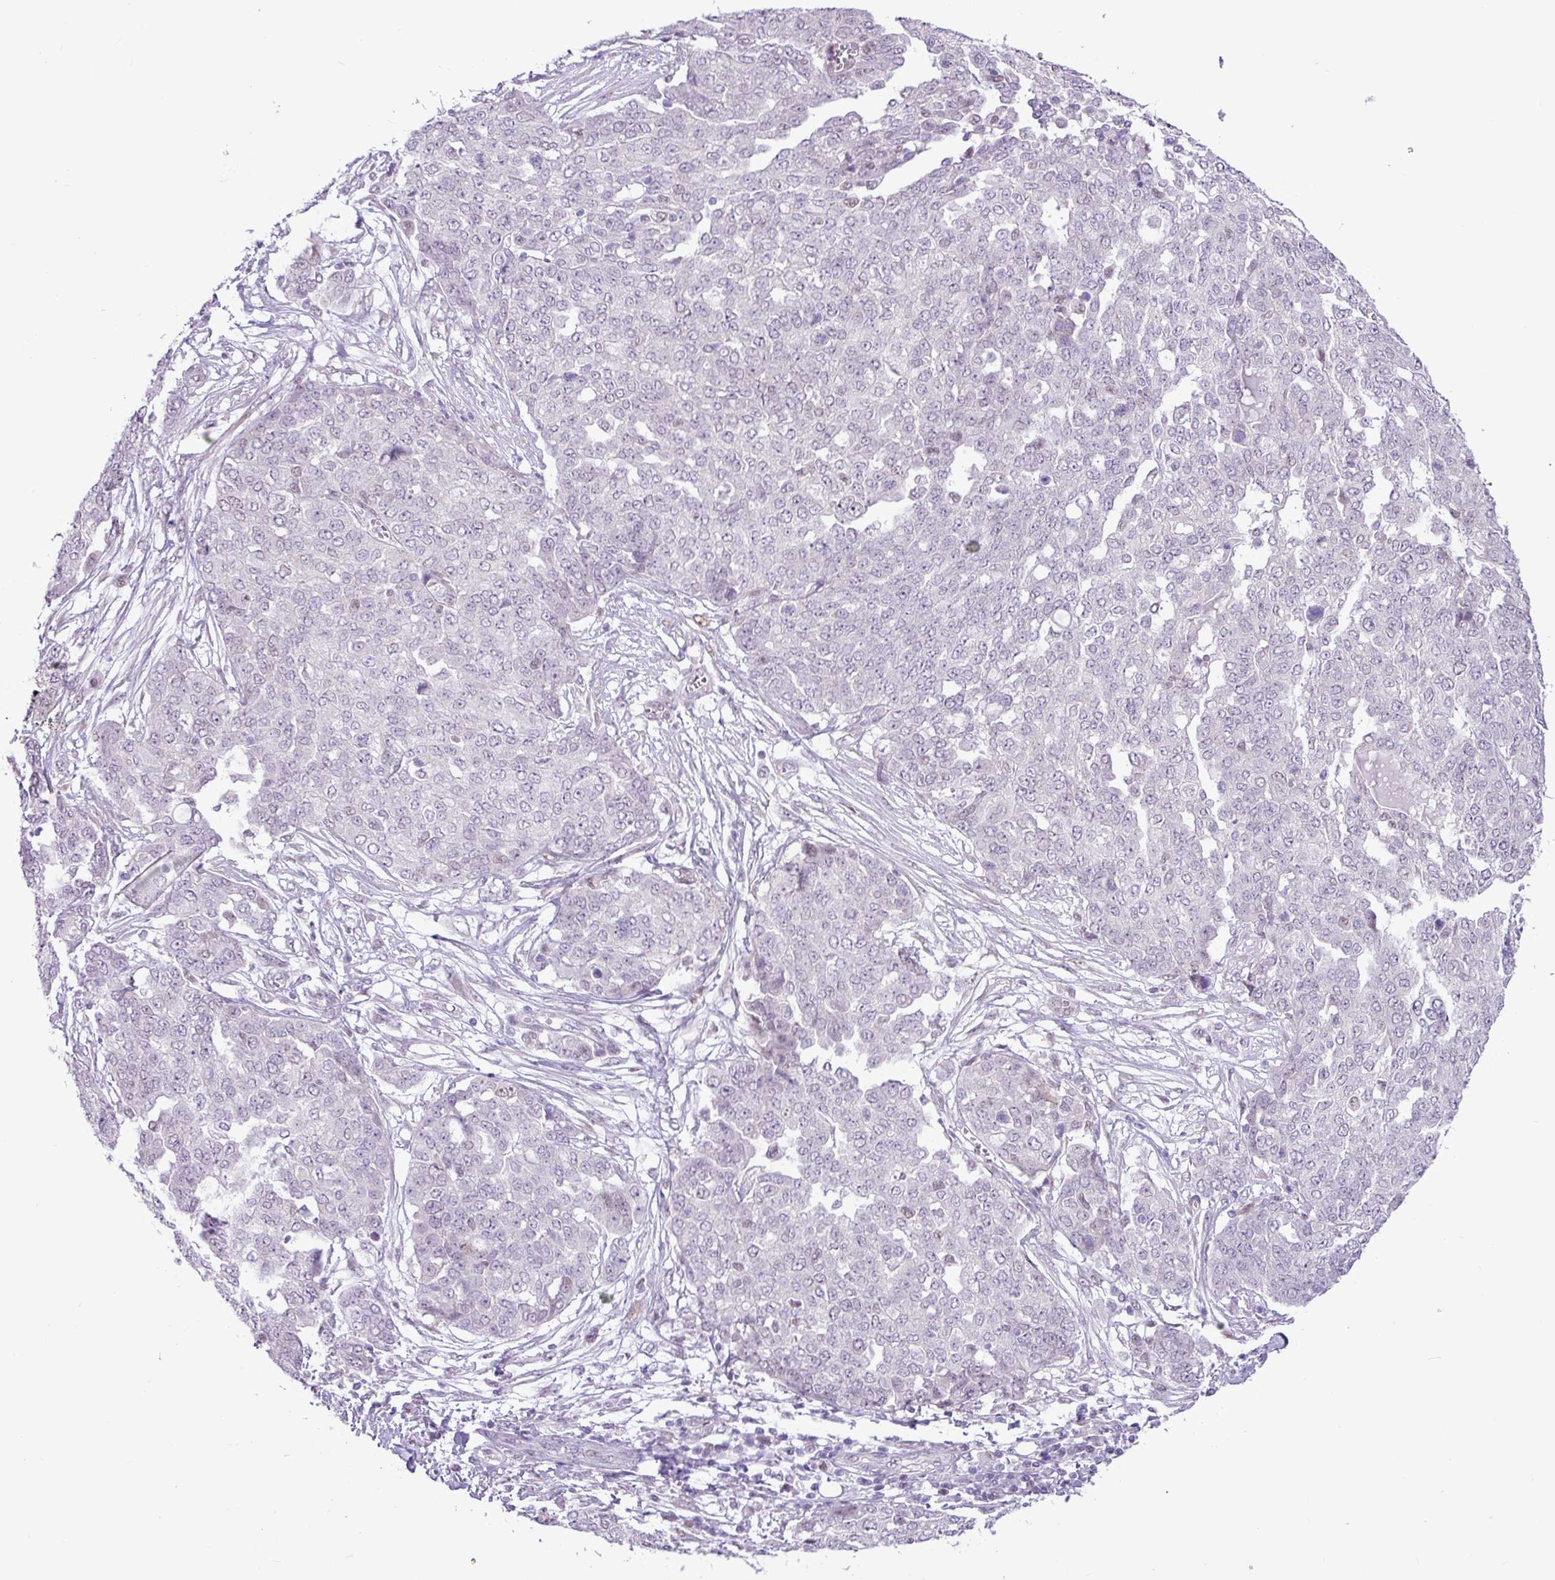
{"staining": {"intensity": "negative", "quantity": "none", "location": "none"}, "tissue": "ovarian cancer", "cell_type": "Tumor cells", "image_type": "cancer", "snomed": [{"axis": "morphology", "description": "Cystadenocarcinoma, serous, NOS"}, {"axis": "topography", "description": "Soft tissue"}, {"axis": "topography", "description": "Ovary"}], "caption": "Tumor cells show no significant protein positivity in ovarian cancer (serous cystadenocarcinoma).", "gene": "ELOA2", "patient": {"sex": "female", "age": 57}}